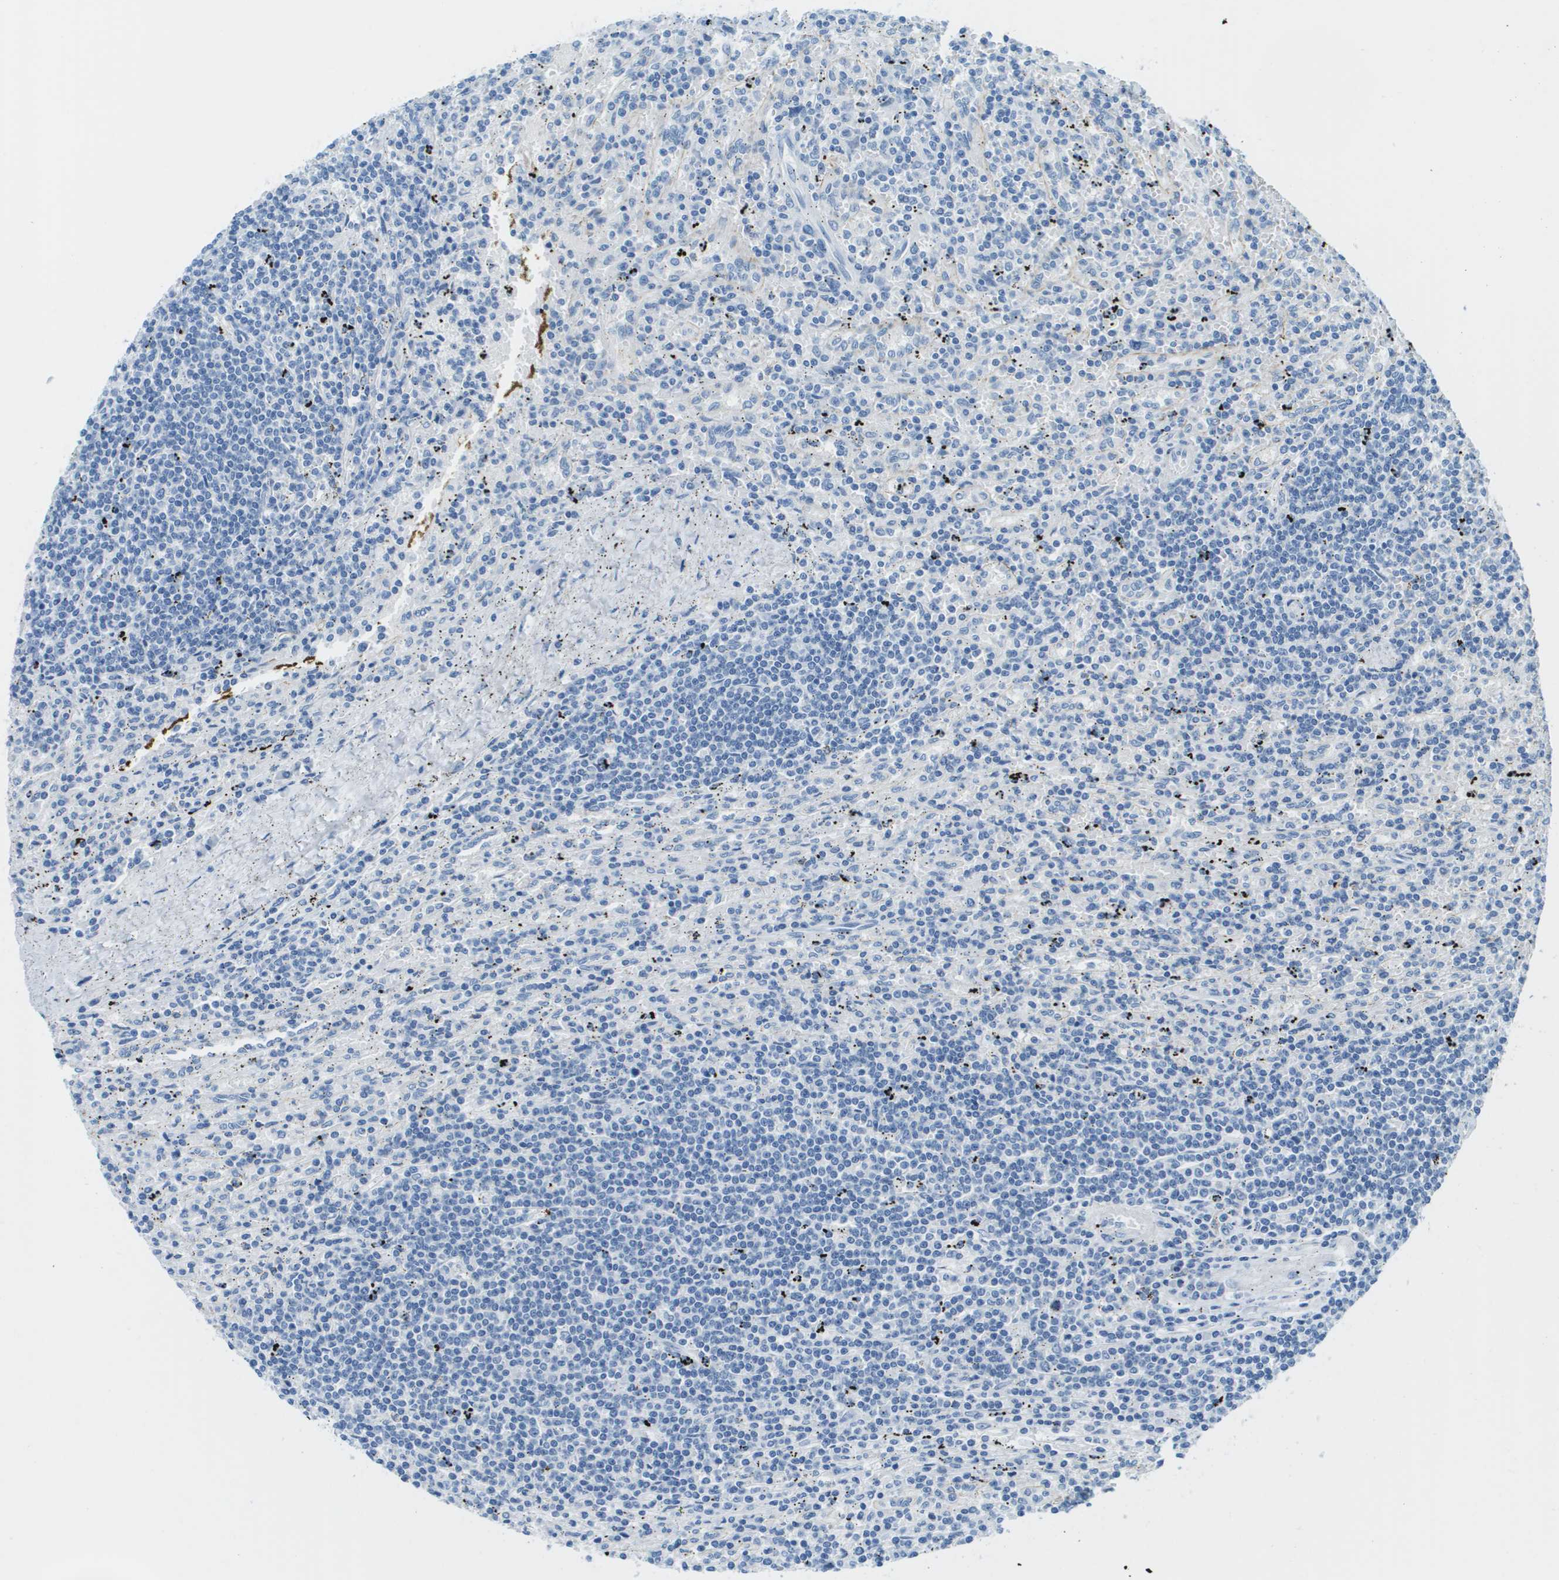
{"staining": {"intensity": "negative", "quantity": "none", "location": "none"}, "tissue": "lymphoma", "cell_type": "Tumor cells", "image_type": "cancer", "snomed": [{"axis": "morphology", "description": "Malignant lymphoma, non-Hodgkin's type, Low grade"}, {"axis": "topography", "description": "Spleen"}], "caption": "This is an immunohistochemistry (IHC) histopathology image of human lymphoma. There is no staining in tumor cells.", "gene": "CDHR2", "patient": {"sex": "male", "age": 76}}